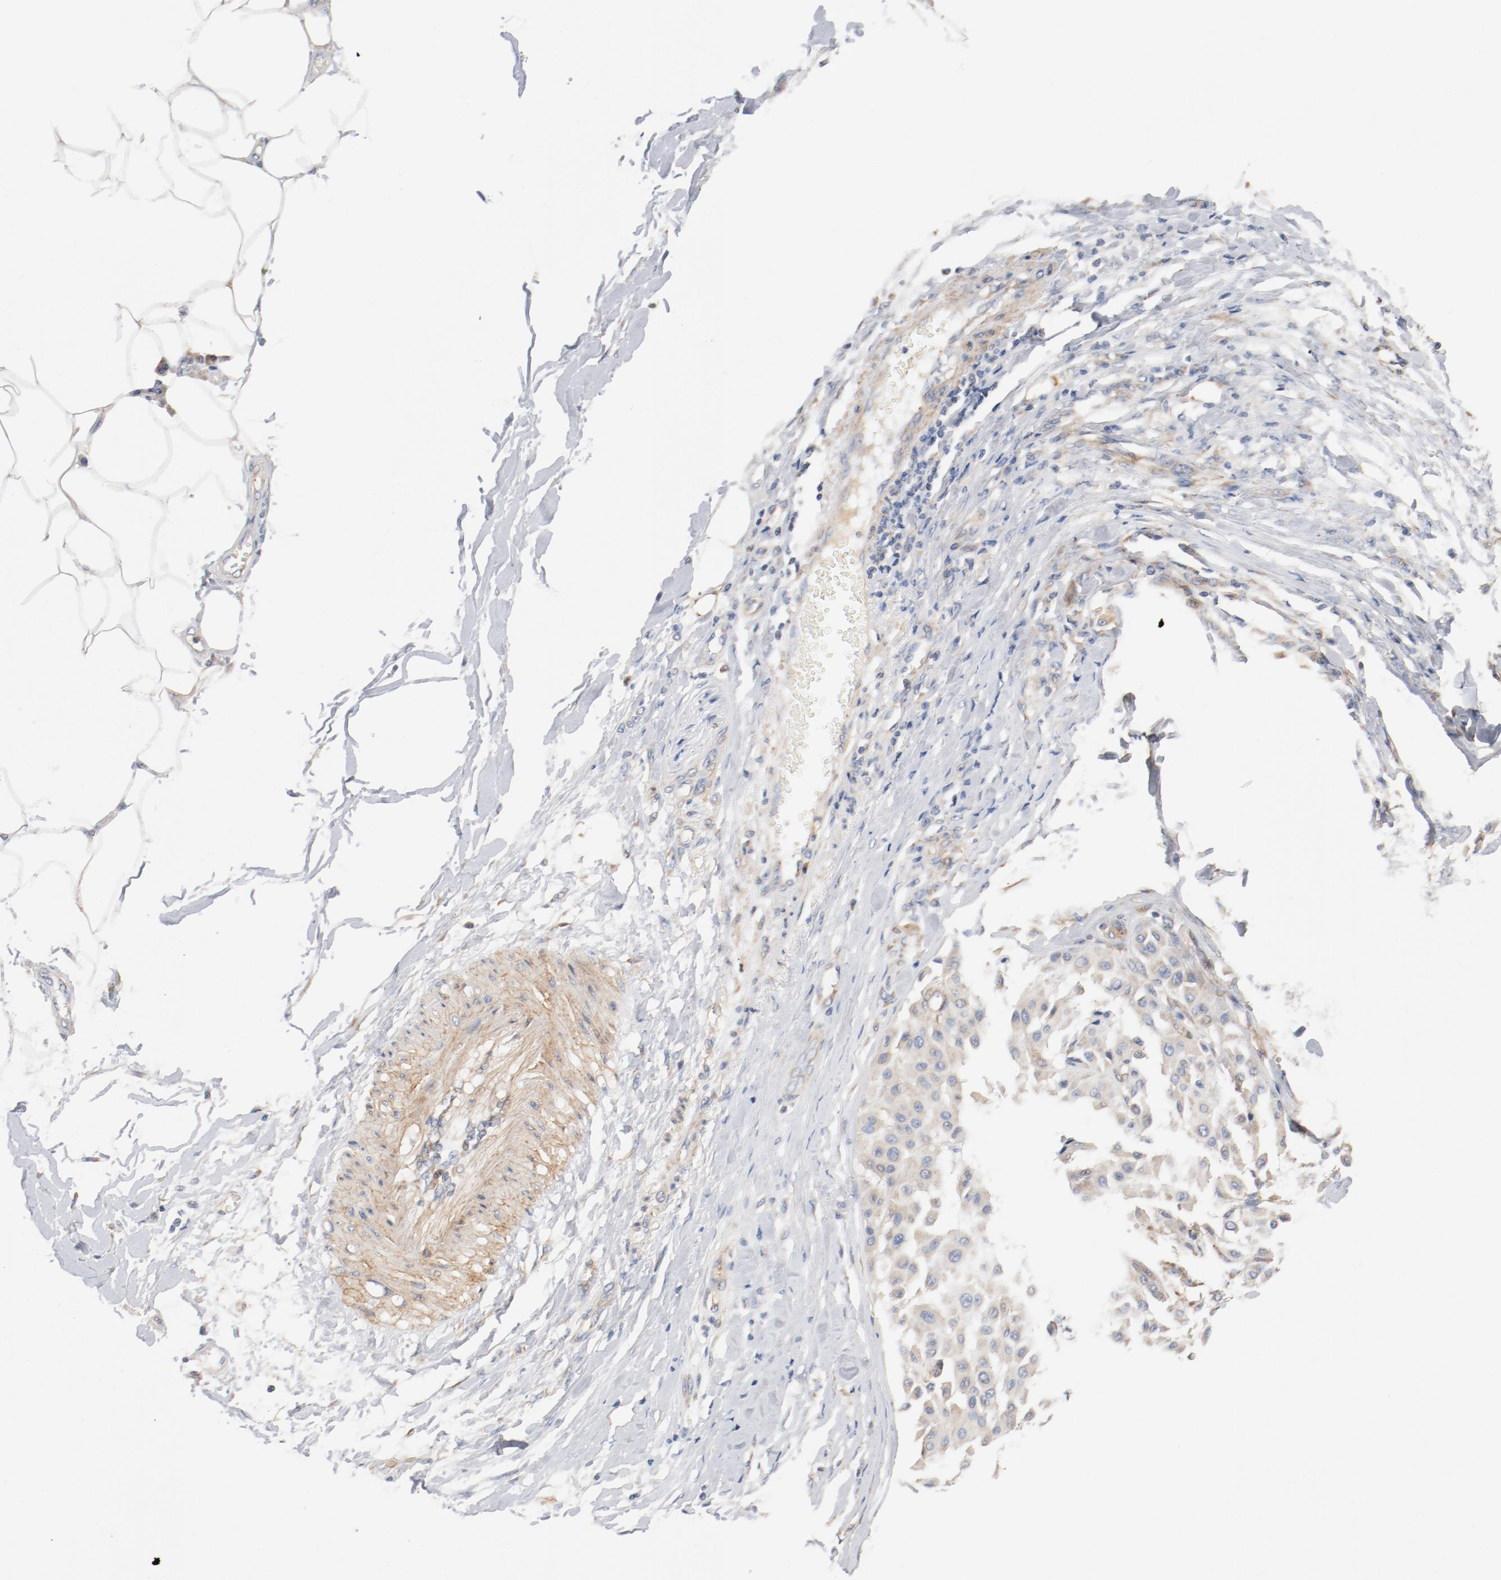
{"staining": {"intensity": "weak", "quantity": "25%-75%", "location": "cytoplasmic/membranous"}, "tissue": "melanoma", "cell_type": "Tumor cells", "image_type": "cancer", "snomed": [{"axis": "morphology", "description": "Malignant melanoma, Metastatic site"}, {"axis": "topography", "description": "Soft tissue"}], "caption": "Melanoma stained with immunohistochemistry (IHC) reveals weak cytoplasmic/membranous expression in approximately 25%-75% of tumor cells.", "gene": "ILK", "patient": {"sex": "male", "age": 41}}